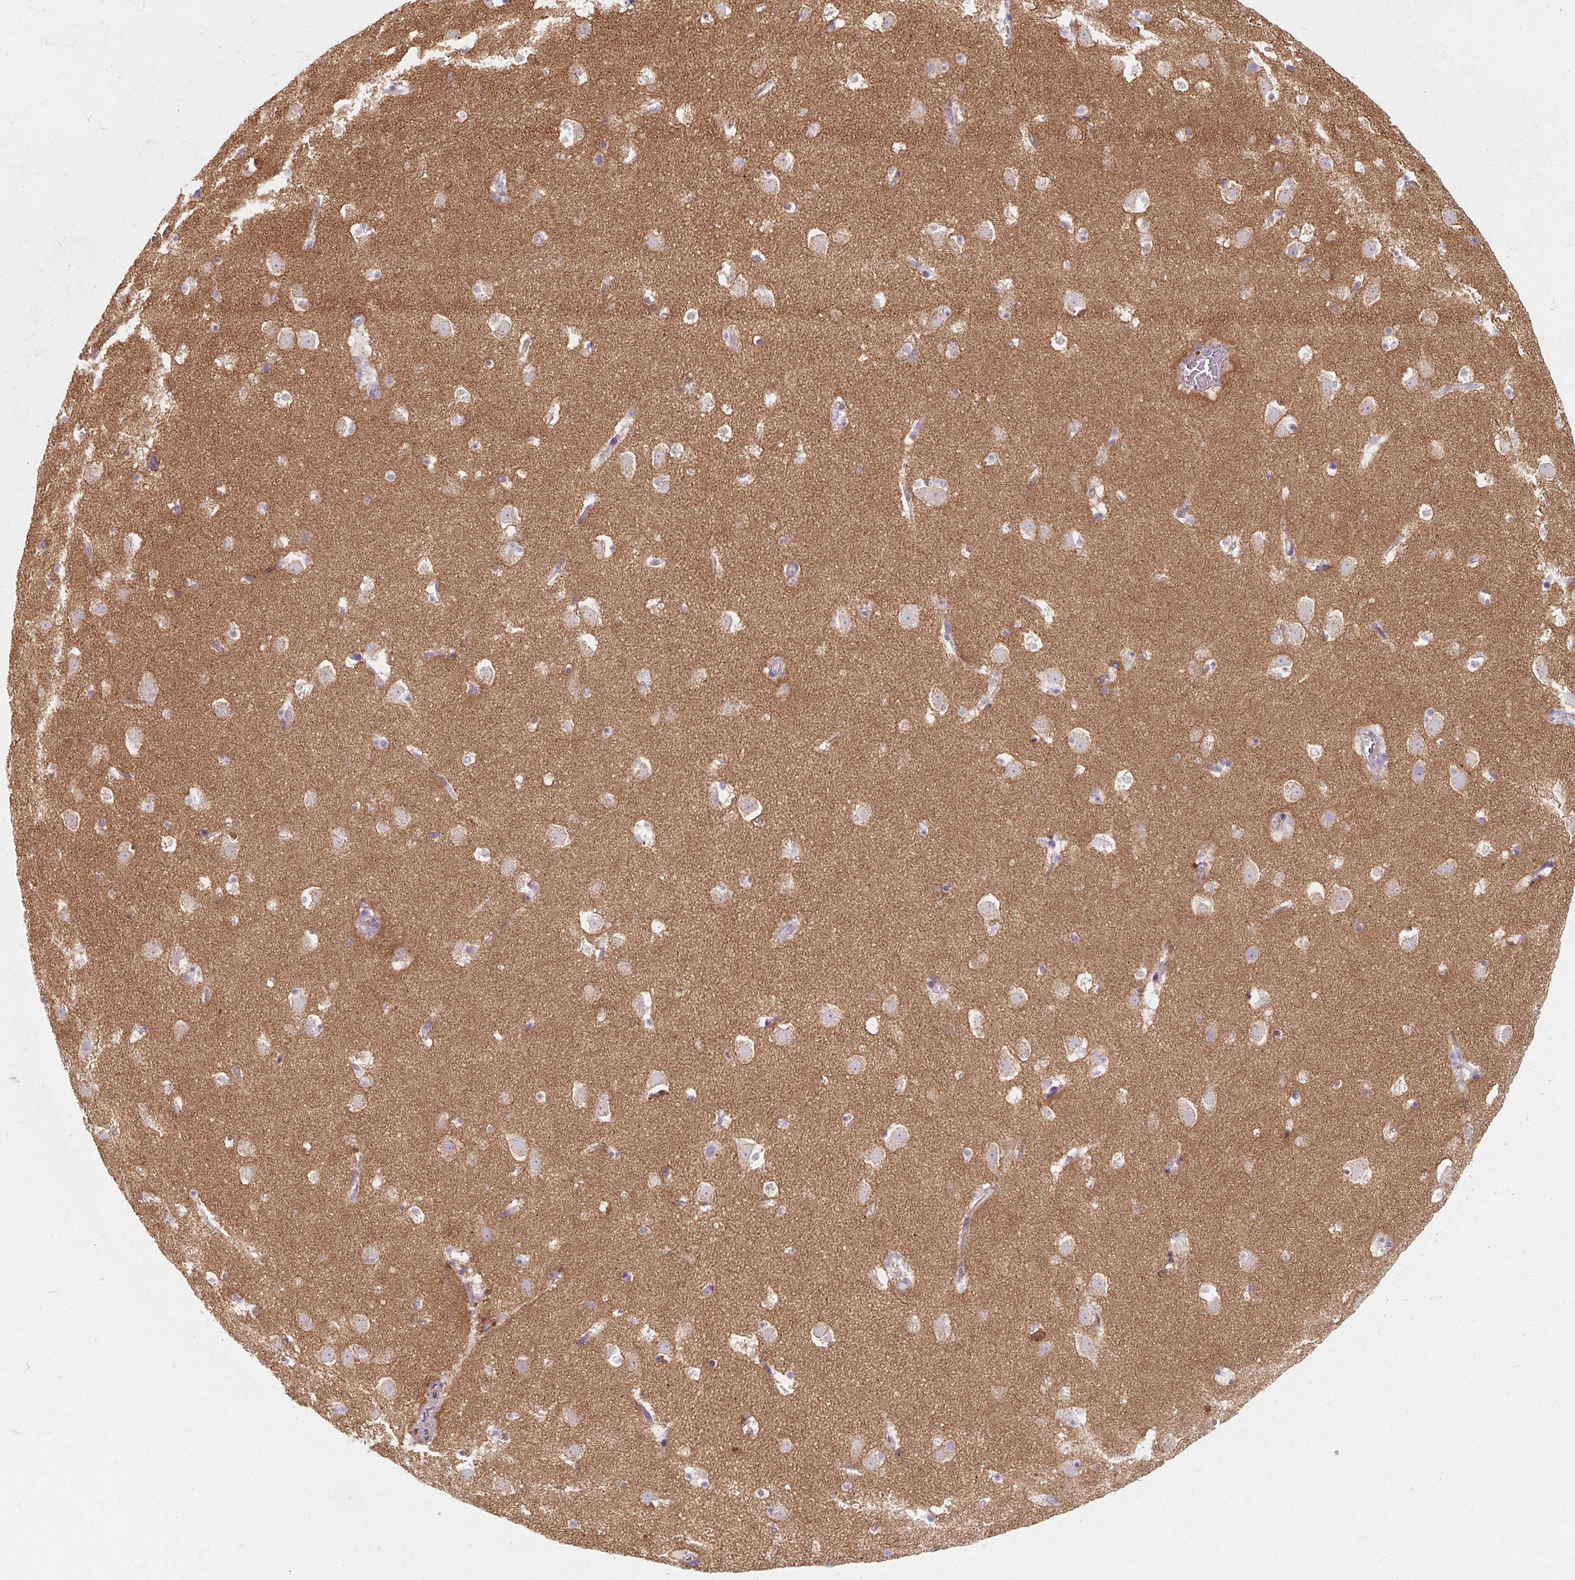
{"staining": {"intensity": "negative", "quantity": "none", "location": "none"}, "tissue": "caudate", "cell_type": "Glial cells", "image_type": "normal", "snomed": [{"axis": "morphology", "description": "Normal tissue, NOS"}, {"axis": "topography", "description": "Lateral ventricle wall"}], "caption": "An immunohistochemistry (IHC) image of unremarkable caudate is shown. There is no staining in glial cells of caudate. (DAB immunohistochemistry (IHC) visualized using brightfield microscopy, high magnification).", "gene": "TSEN54", "patient": {"sex": "male", "age": 37}}